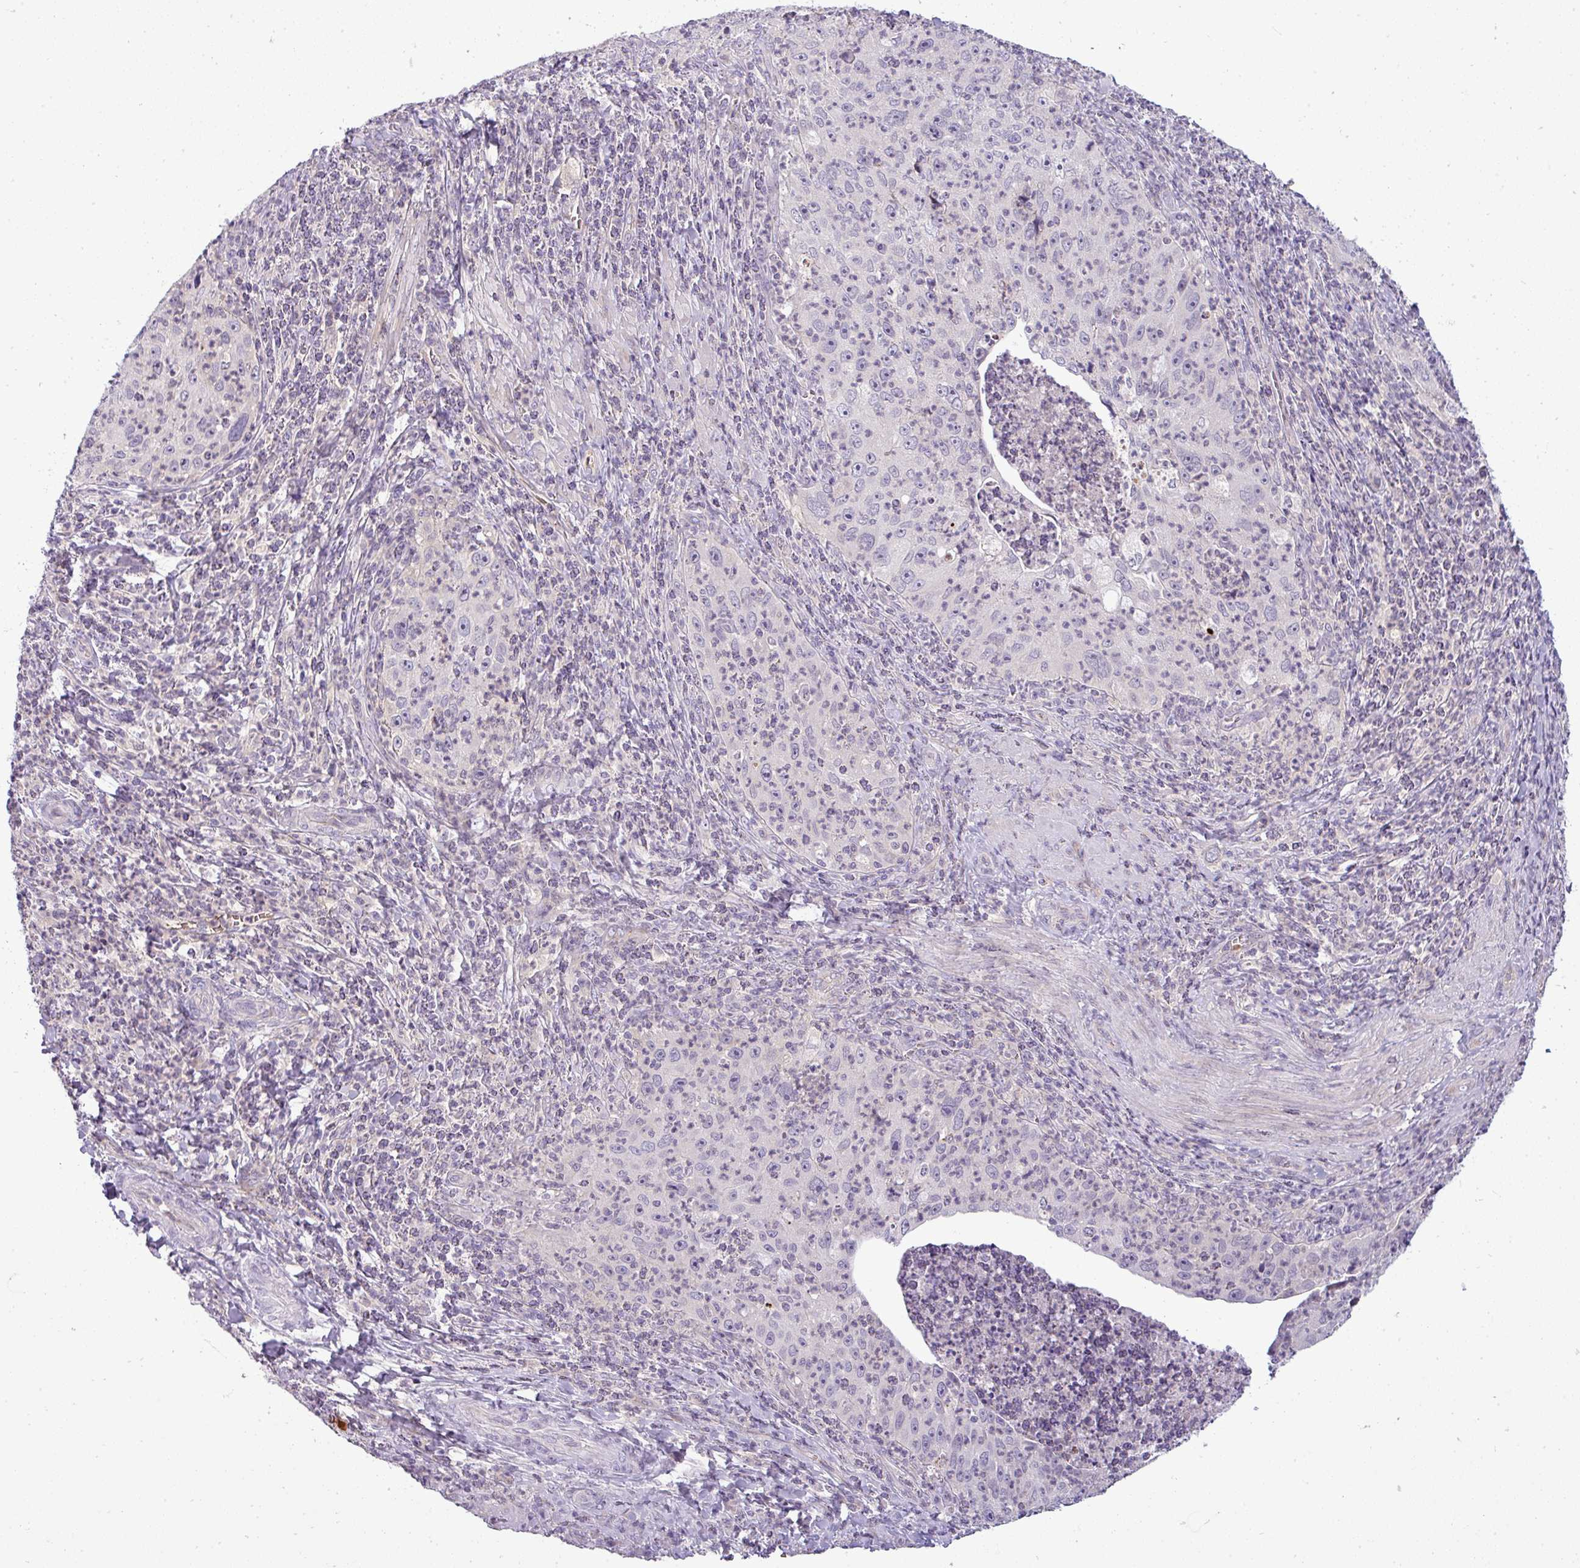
{"staining": {"intensity": "negative", "quantity": "none", "location": "none"}, "tissue": "cervical cancer", "cell_type": "Tumor cells", "image_type": "cancer", "snomed": [{"axis": "morphology", "description": "Squamous cell carcinoma, NOS"}, {"axis": "topography", "description": "Cervix"}], "caption": "IHC image of neoplastic tissue: cervical cancer (squamous cell carcinoma) stained with DAB exhibits no significant protein staining in tumor cells. (DAB immunohistochemistry visualized using brightfield microscopy, high magnification).", "gene": "APOM", "patient": {"sex": "female", "age": 30}}